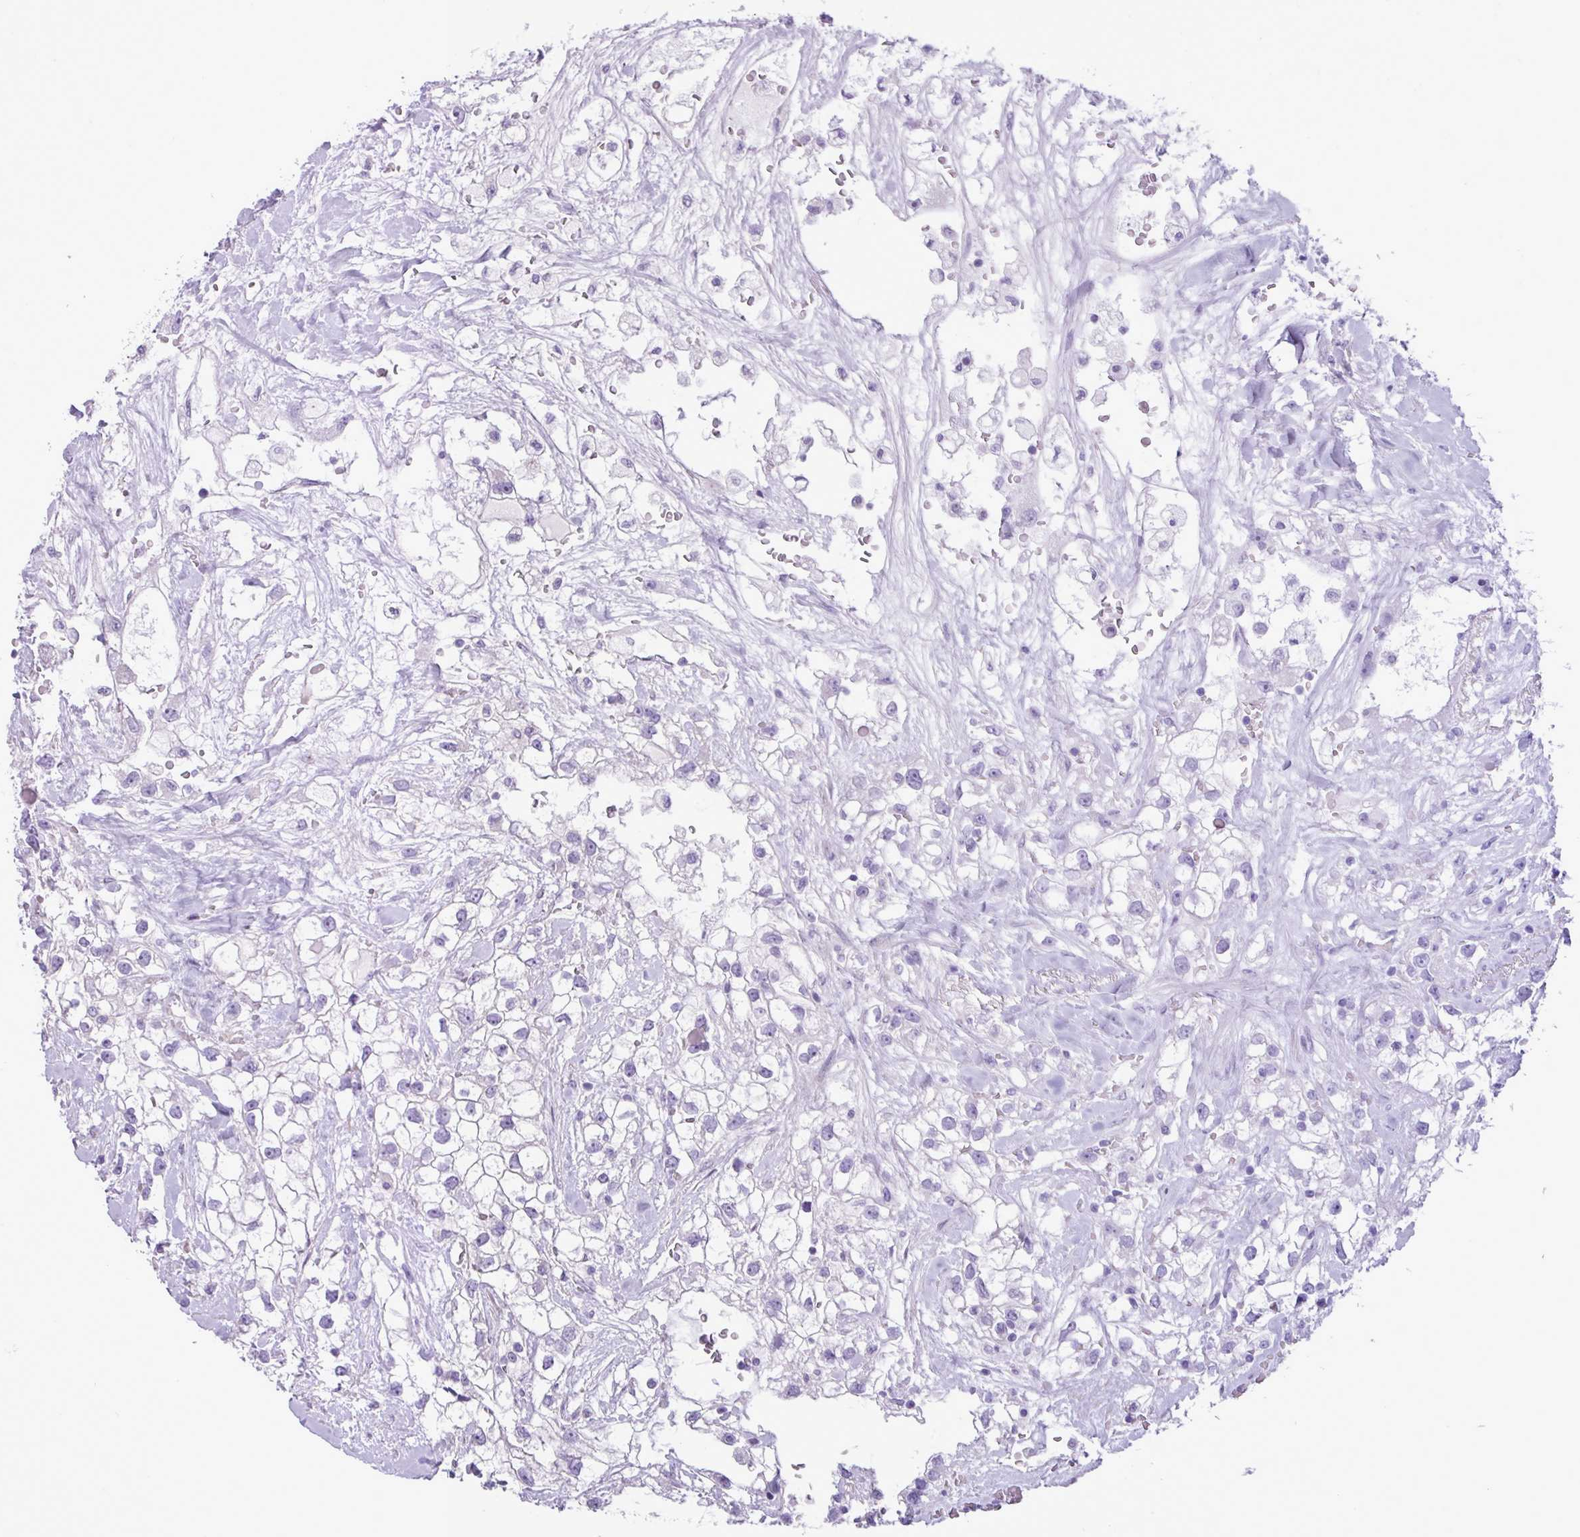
{"staining": {"intensity": "negative", "quantity": "none", "location": "none"}, "tissue": "renal cancer", "cell_type": "Tumor cells", "image_type": "cancer", "snomed": [{"axis": "morphology", "description": "Adenocarcinoma, NOS"}, {"axis": "topography", "description": "Kidney"}], "caption": "Photomicrograph shows no significant protein staining in tumor cells of adenocarcinoma (renal).", "gene": "SPINK8", "patient": {"sex": "male", "age": 59}}